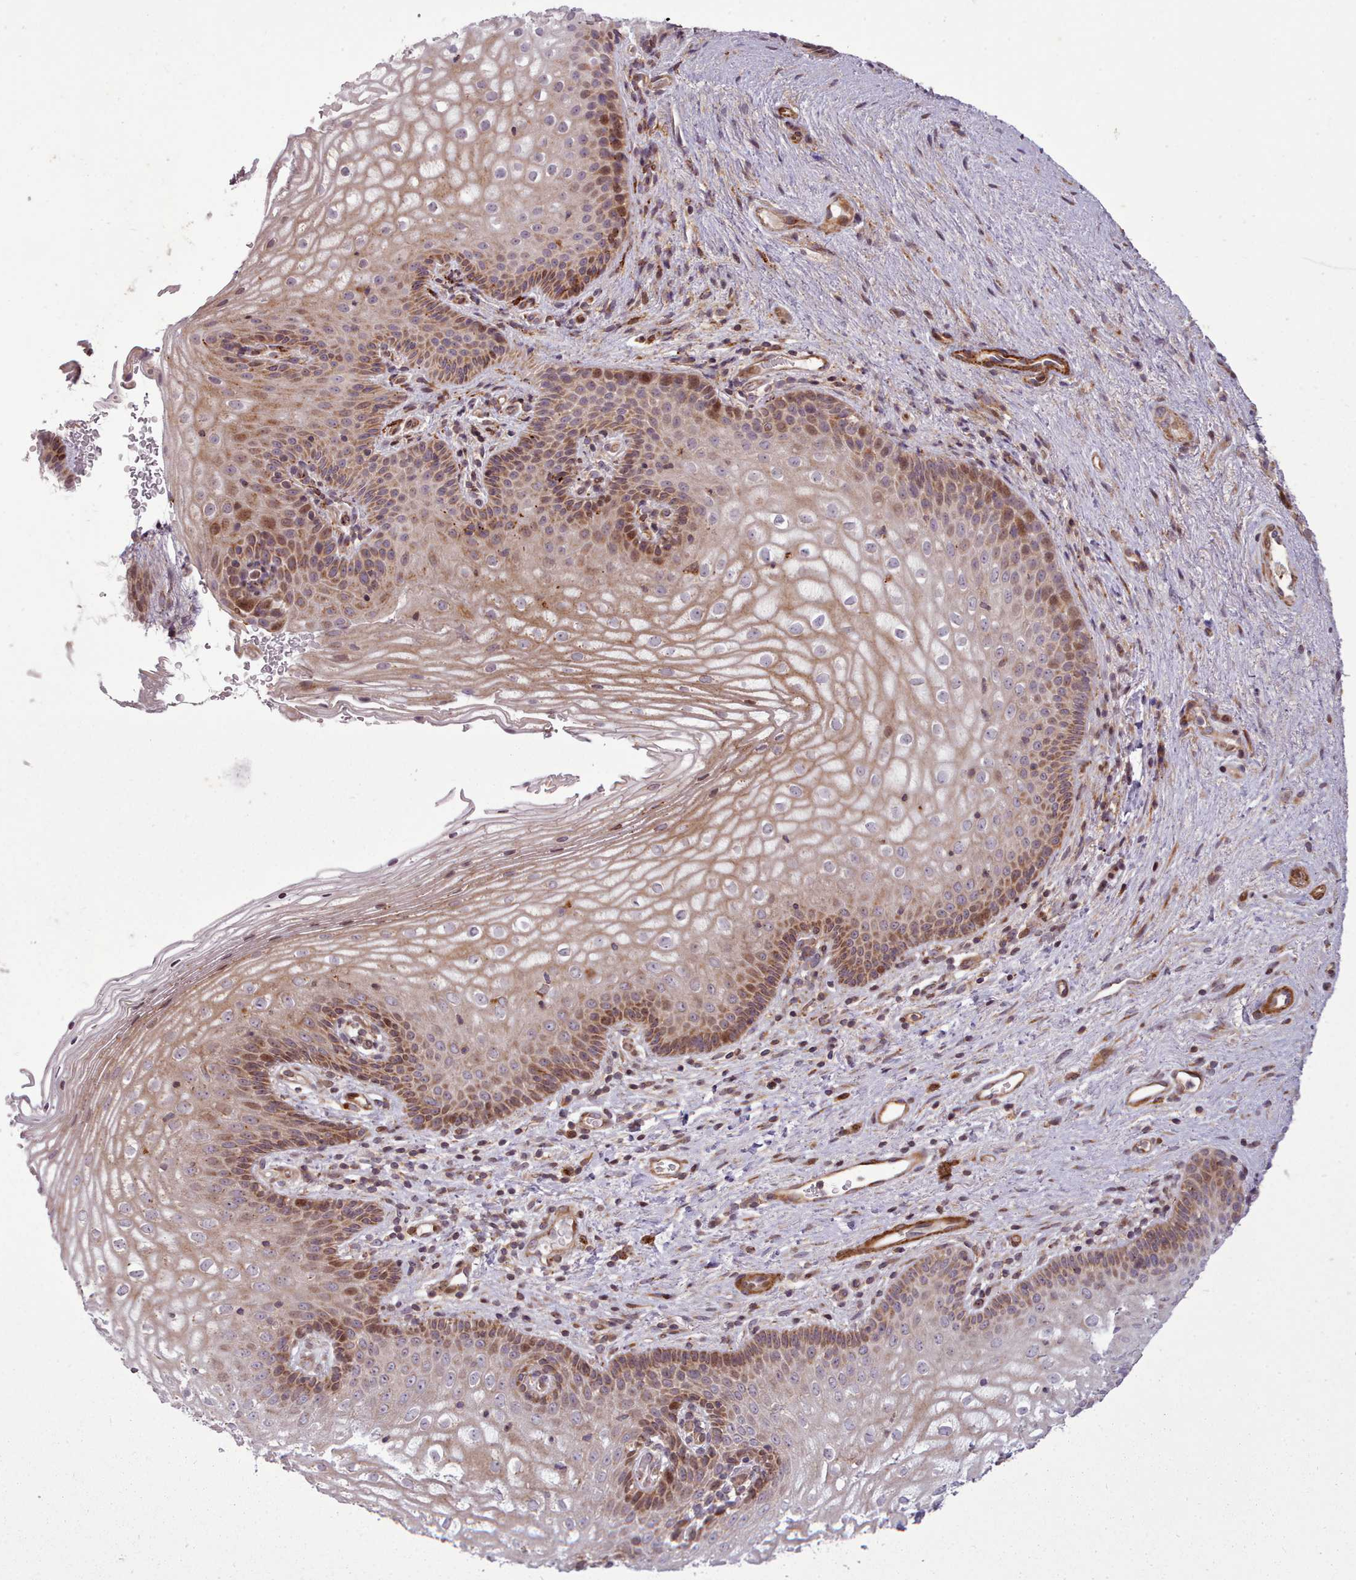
{"staining": {"intensity": "moderate", "quantity": ">75%", "location": "cytoplasmic/membranous,nuclear"}, "tissue": "vagina", "cell_type": "Squamous epithelial cells", "image_type": "normal", "snomed": [{"axis": "morphology", "description": "Normal tissue, NOS"}, {"axis": "topography", "description": "Vagina"}], "caption": "Vagina stained with immunohistochemistry demonstrates moderate cytoplasmic/membranous,nuclear staining in approximately >75% of squamous epithelial cells.", "gene": "NLRP7", "patient": {"sex": "female", "age": 47}}